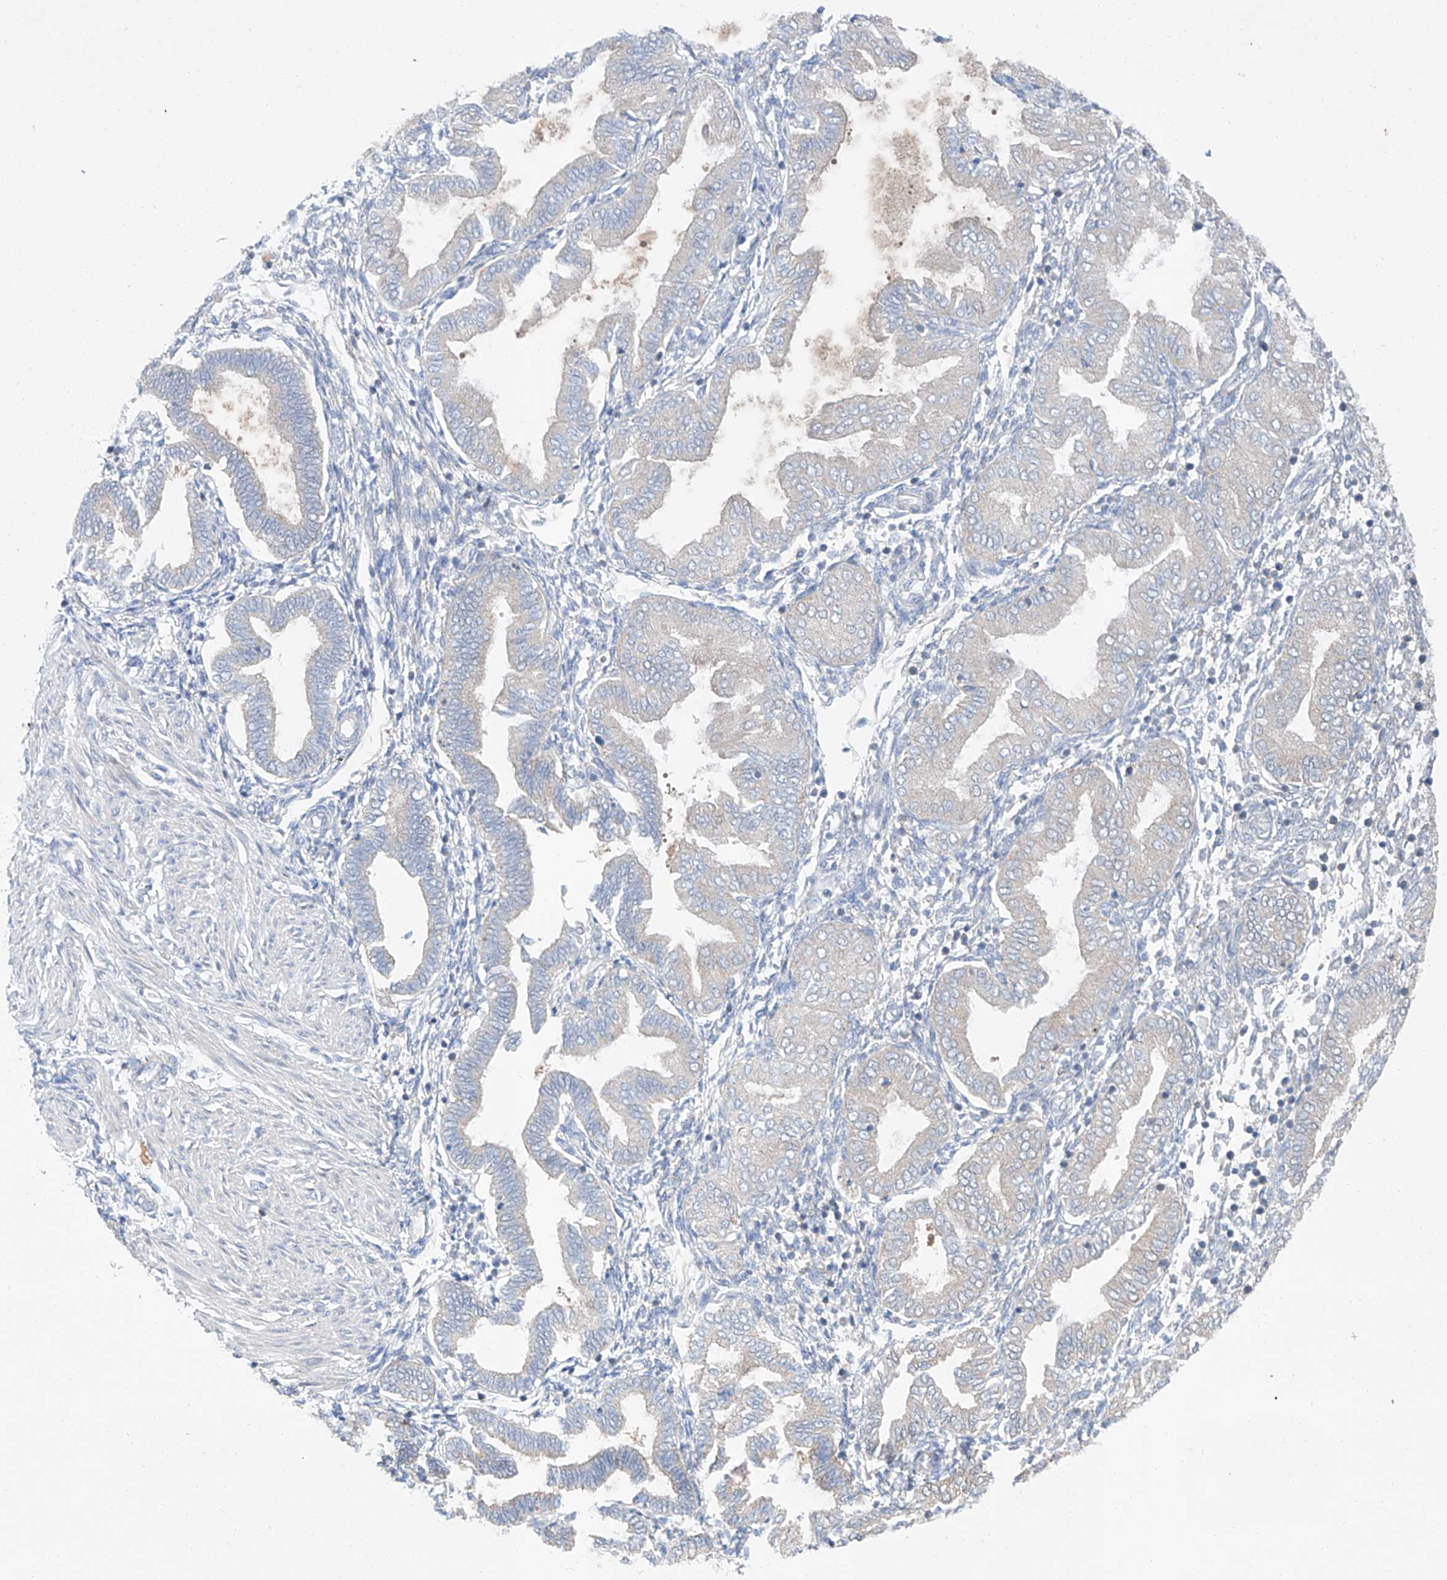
{"staining": {"intensity": "negative", "quantity": "none", "location": "none"}, "tissue": "endometrium", "cell_type": "Cells in endometrial stroma", "image_type": "normal", "snomed": [{"axis": "morphology", "description": "Normal tissue, NOS"}, {"axis": "topography", "description": "Endometrium"}], "caption": "Normal endometrium was stained to show a protein in brown. There is no significant positivity in cells in endometrial stroma. (DAB IHC, high magnification).", "gene": "SIX4", "patient": {"sex": "female", "age": 53}}